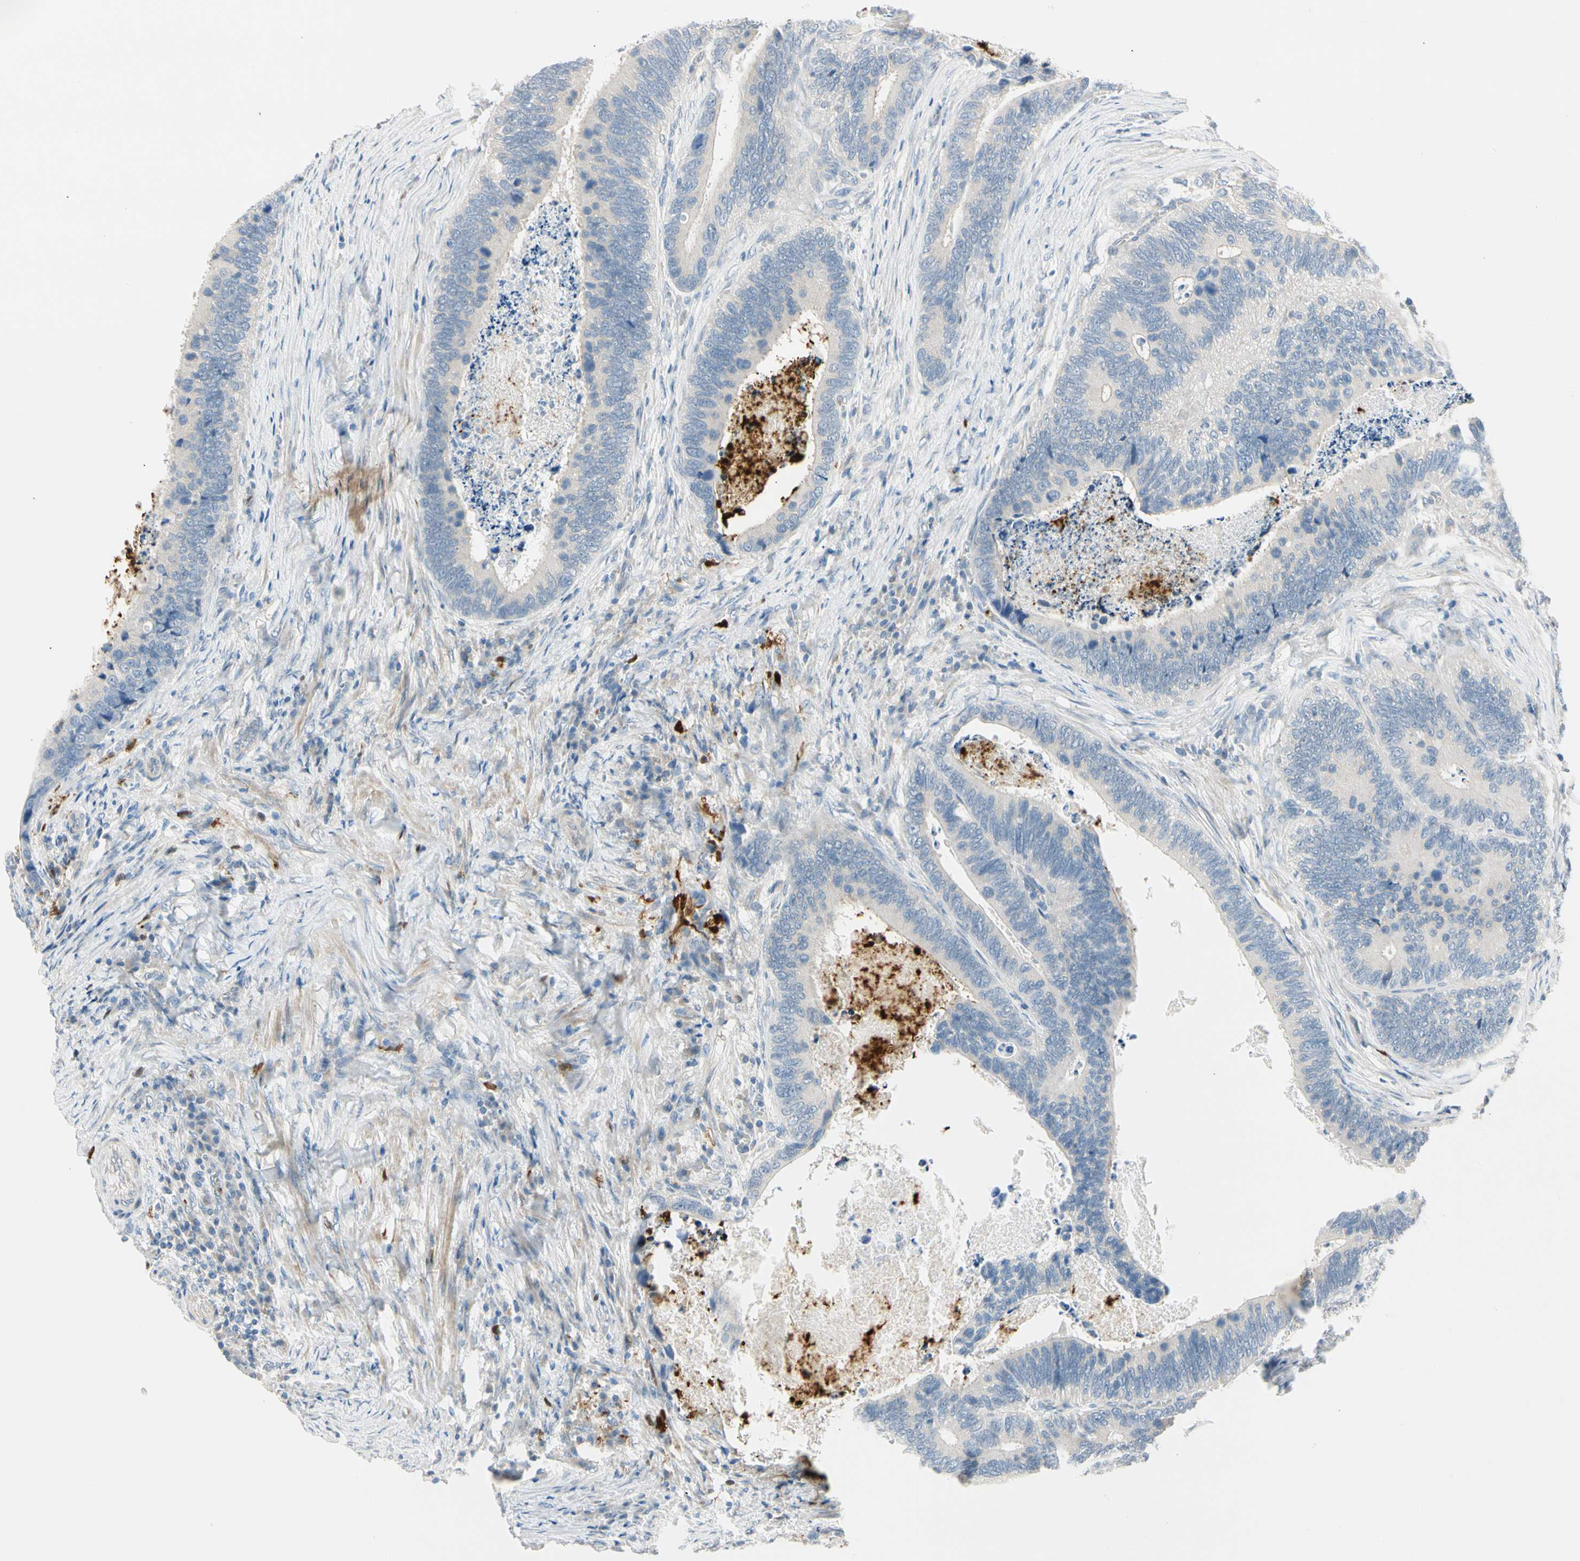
{"staining": {"intensity": "weak", "quantity": "25%-75%", "location": "cytoplasmic/membranous"}, "tissue": "colorectal cancer", "cell_type": "Tumor cells", "image_type": "cancer", "snomed": [{"axis": "morphology", "description": "Adenocarcinoma, NOS"}, {"axis": "topography", "description": "Colon"}], "caption": "Protein staining demonstrates weak cytoplasmic/membranous staining in about 25%-75% of tumor cells in colorectal cancer (adenocarcinoma).", "gene": "TRAF5", "patient": {"sex": "male", "age": 72}}